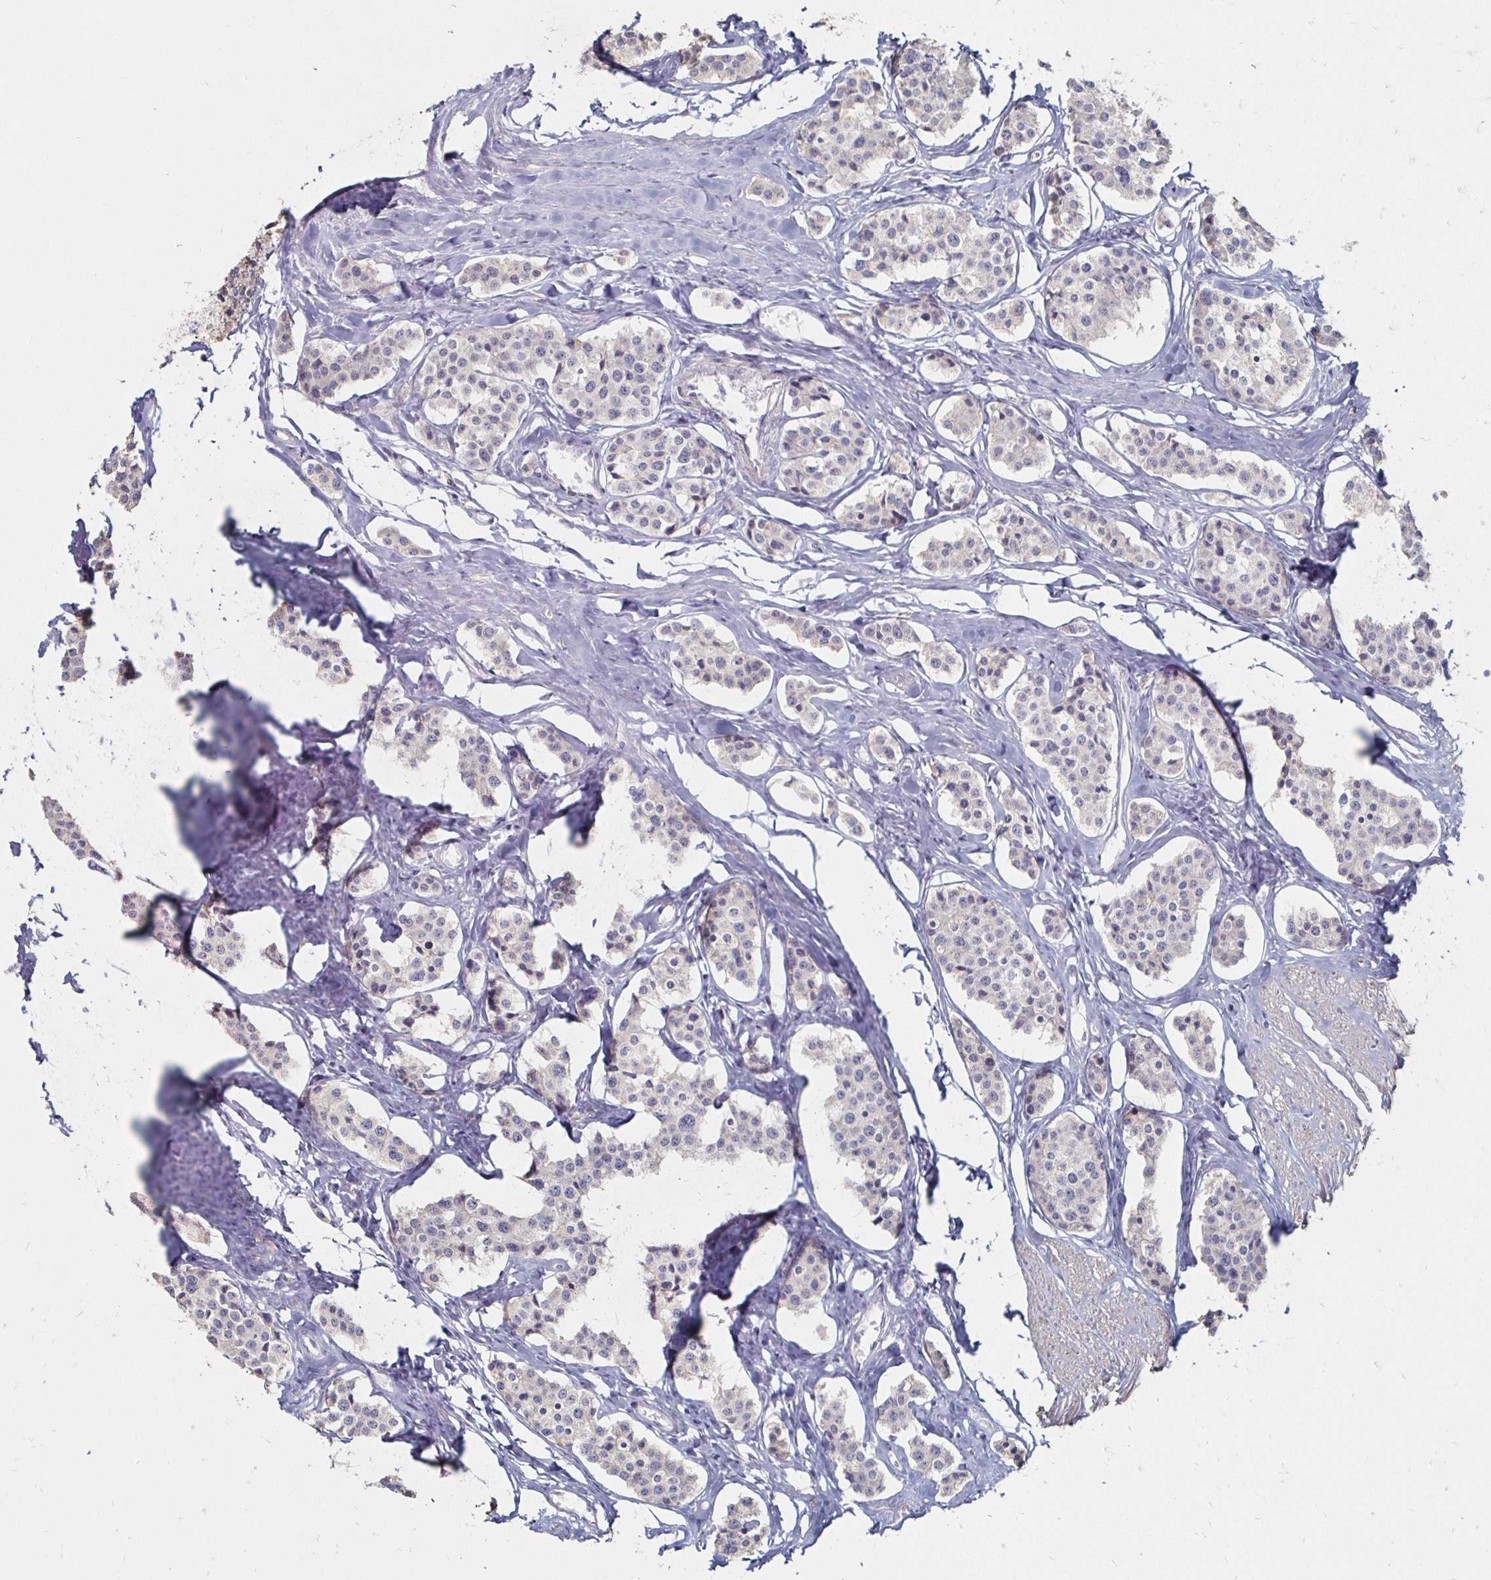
{"staining": {"intensity": "negative", "quantity": "none", "location": "none"}, "tissue": "carcinoid", "cell_type": "Tumor cells", "image_type": "cancer", "snomed": [{"axis": "morphology", "description": "Carcinoid, malignant, NOS"}, {"axis": "topography", "description": "Small intestine"}], "caption": "Image shows no significant protein positivity in tumor cells of malignant carcinoid.", "gene": "ZNF727", "patient": {"sex": "male", "age": 60}}